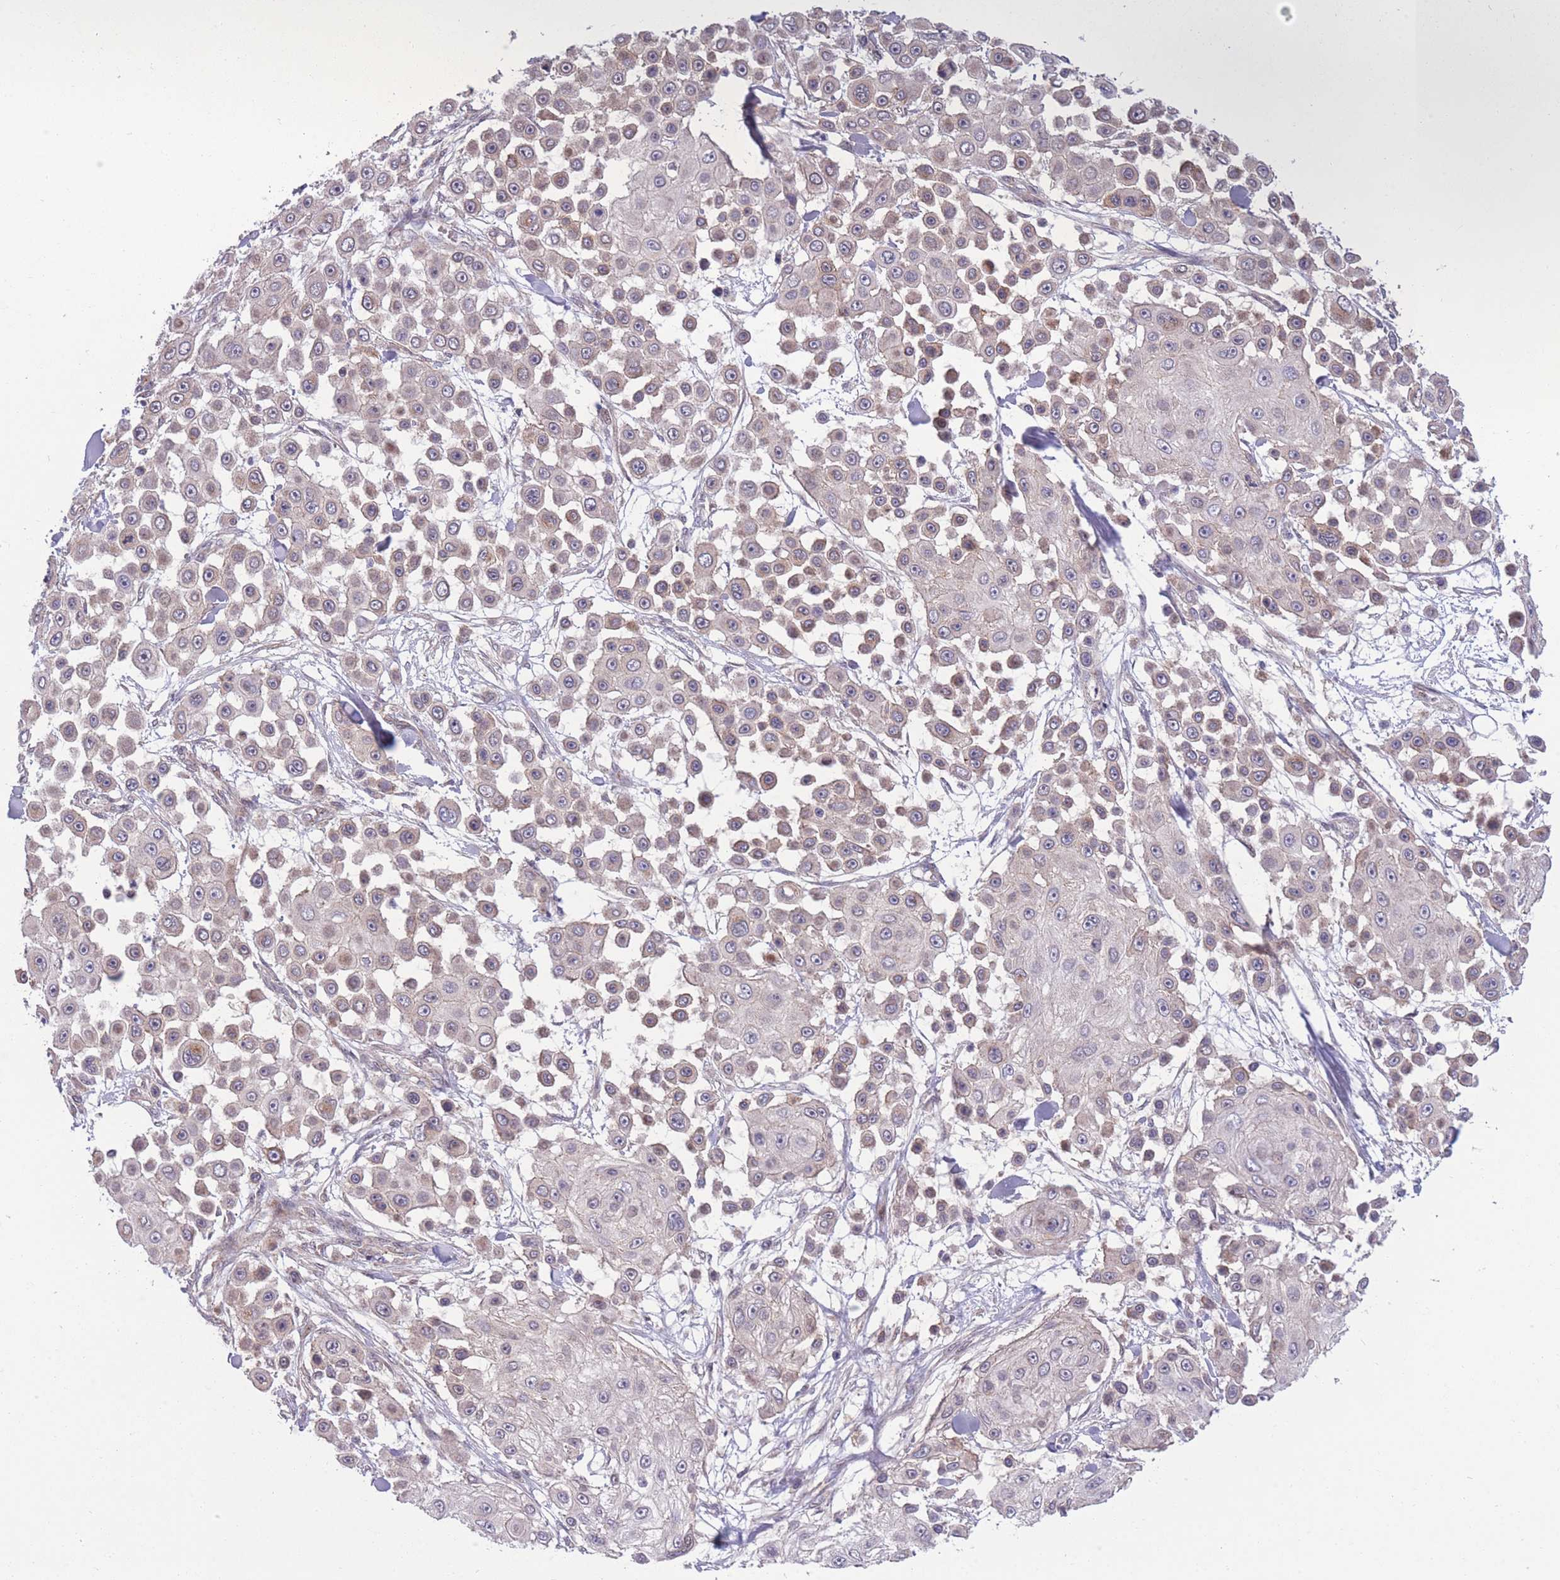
{"staining": {"intensity": "weak", "quantity": "25%-75%", "location": "cytoplasmic/membranous"}, "tissue": "skin cancer", "cell_type": "Tumor cells", "image_type": "cancer", "snomed": [{"axis": "morphology", "description": "Squamous cell carcinoma, NOS"}, {"axis": "topography", "description": "Skin"}], "caption": "Skin cancer (squamous cell carcinoma) stained with a protein marker reveals weak staining in tumor cells.", "gene": "RIC8A", "patient": {"sex": "male", "age": 67}}